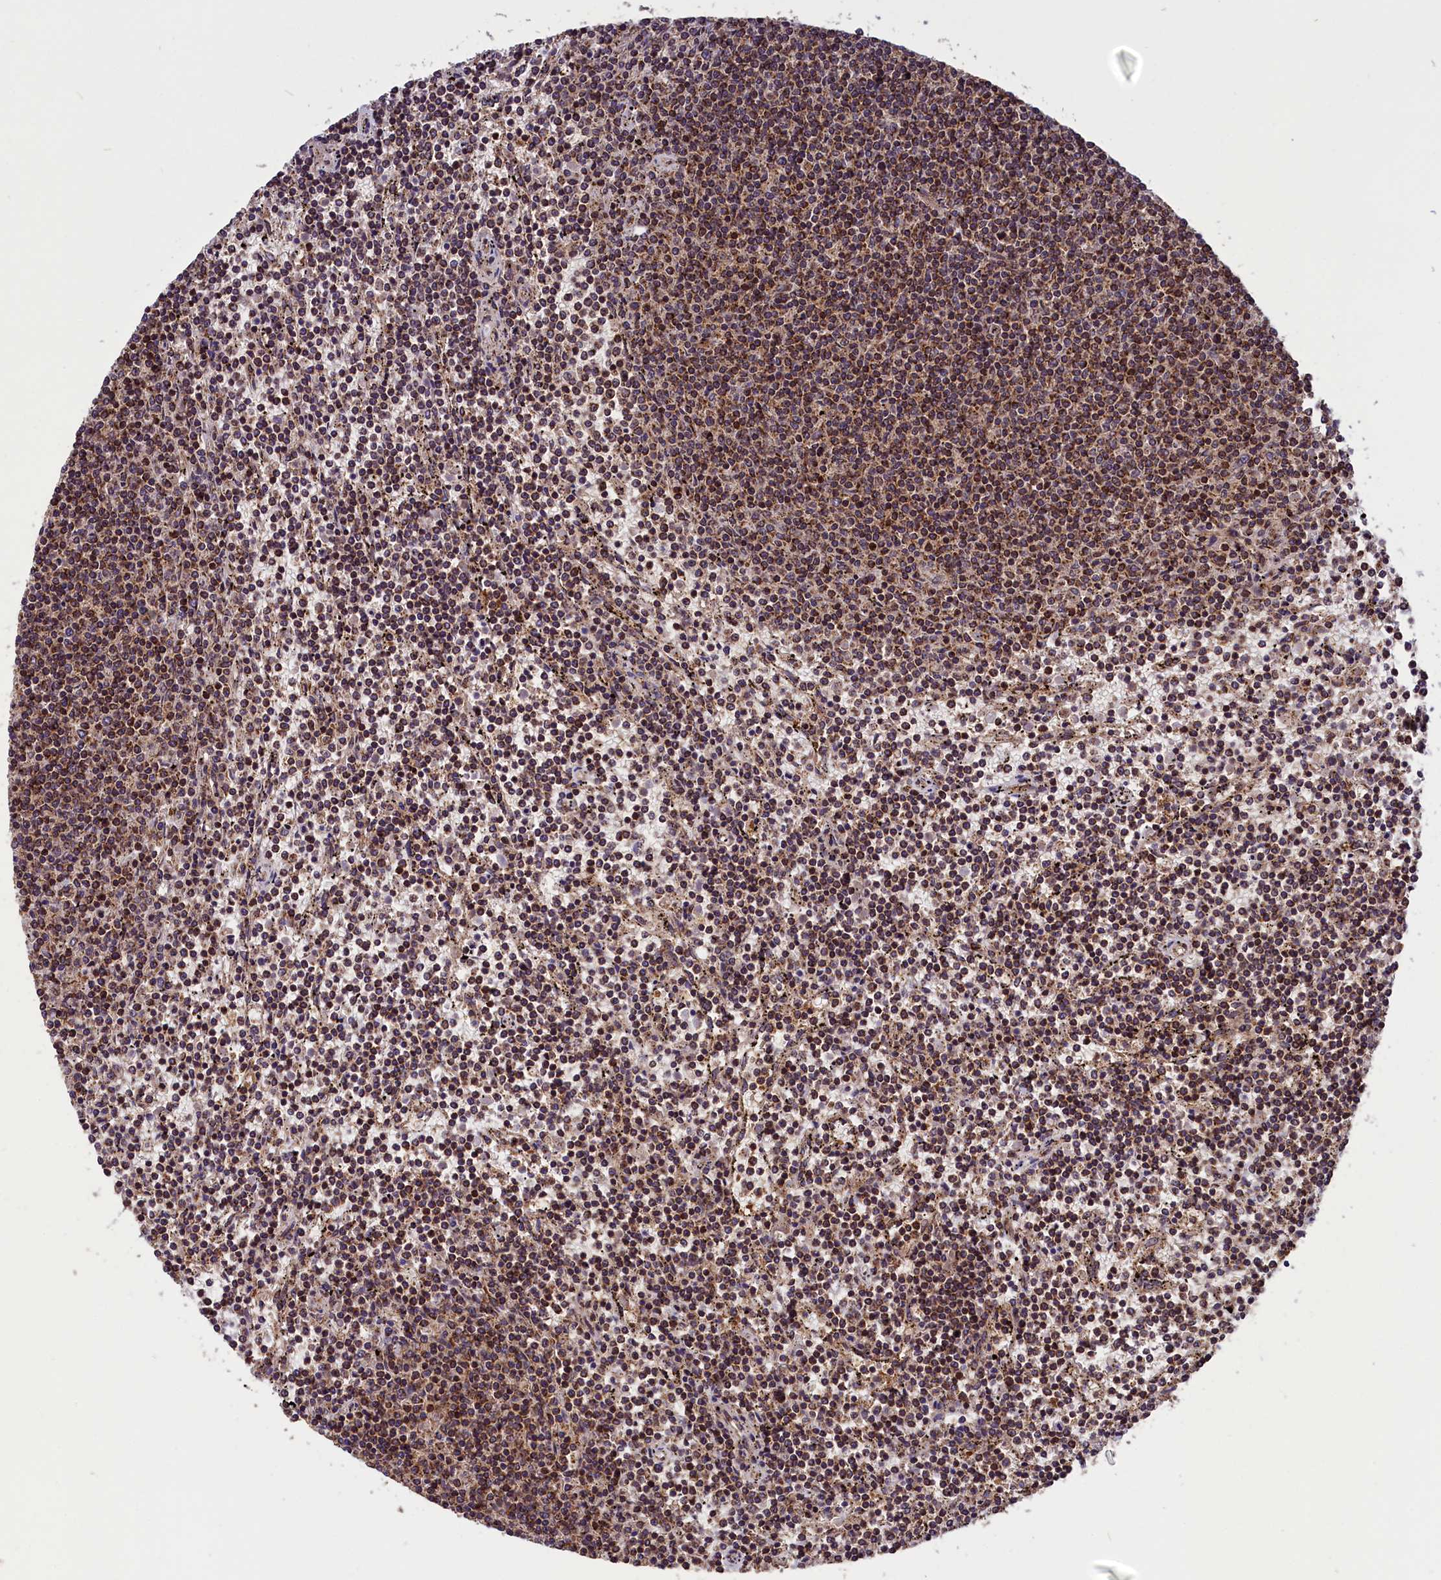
{"staining": {"intensity": "moderate", "quantity": "25%-75%", "location": "cytoplasmic/membranous"}, "tissue": "lymphoma", "cell_type": "Tumor cells", "image_type": "cancer", "snomed": [{"axis": "morphology", "description": "Malignant lymphoma, non-Hodgkin's type, Low grade"}, {"axis": "topography", "description": "Spleen"}], "caption": "Immunohistochemistry (IHC) photomicrograph of human low-grade malignant lymphoma, non-Hodgkin's type stained for a protein (brown), which shows medium levels of moderate cytoplasmic/membranous positivity in approximately 25%-75% of tumor cells.", "gene": "IST1", "patient": {"sex": "female", "age": 50}}